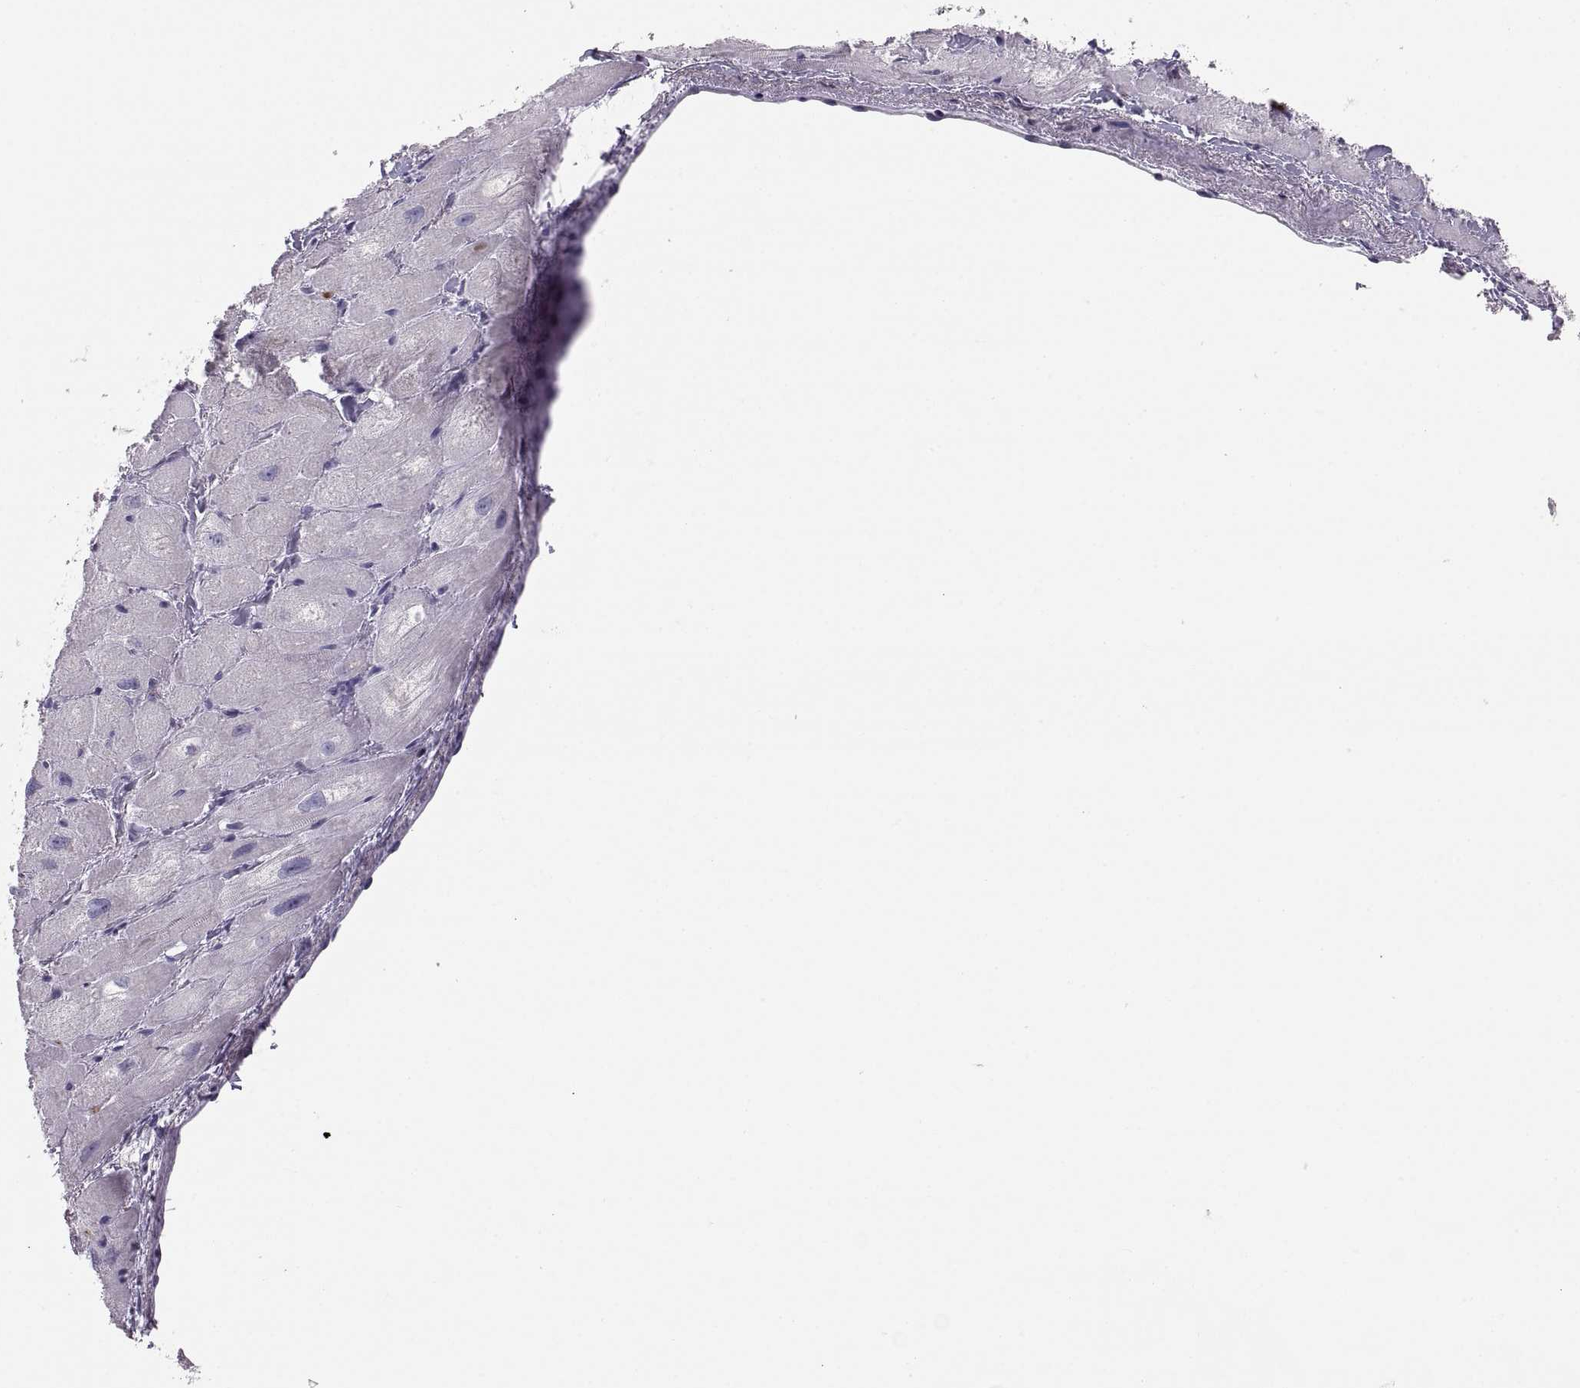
{"staining": {"intensity": "negative", "quantity": "none", "location": "none"}, "tissue": "heart muscle", "cell_type": "Cardiomyocytes", "image_type": "normal", "snomed": [{"axis": "morphology", "description": "Normal tissue, NOS"}, {"axis": "topography", "description": "Heart"}], "caption": "Immunohistochemical staining of unremarkable human heart muscle demonstrates no significant staining in cardiomyocytes.", "gene": "MILR1", "patient": {"sex": "male", "age": 60}}